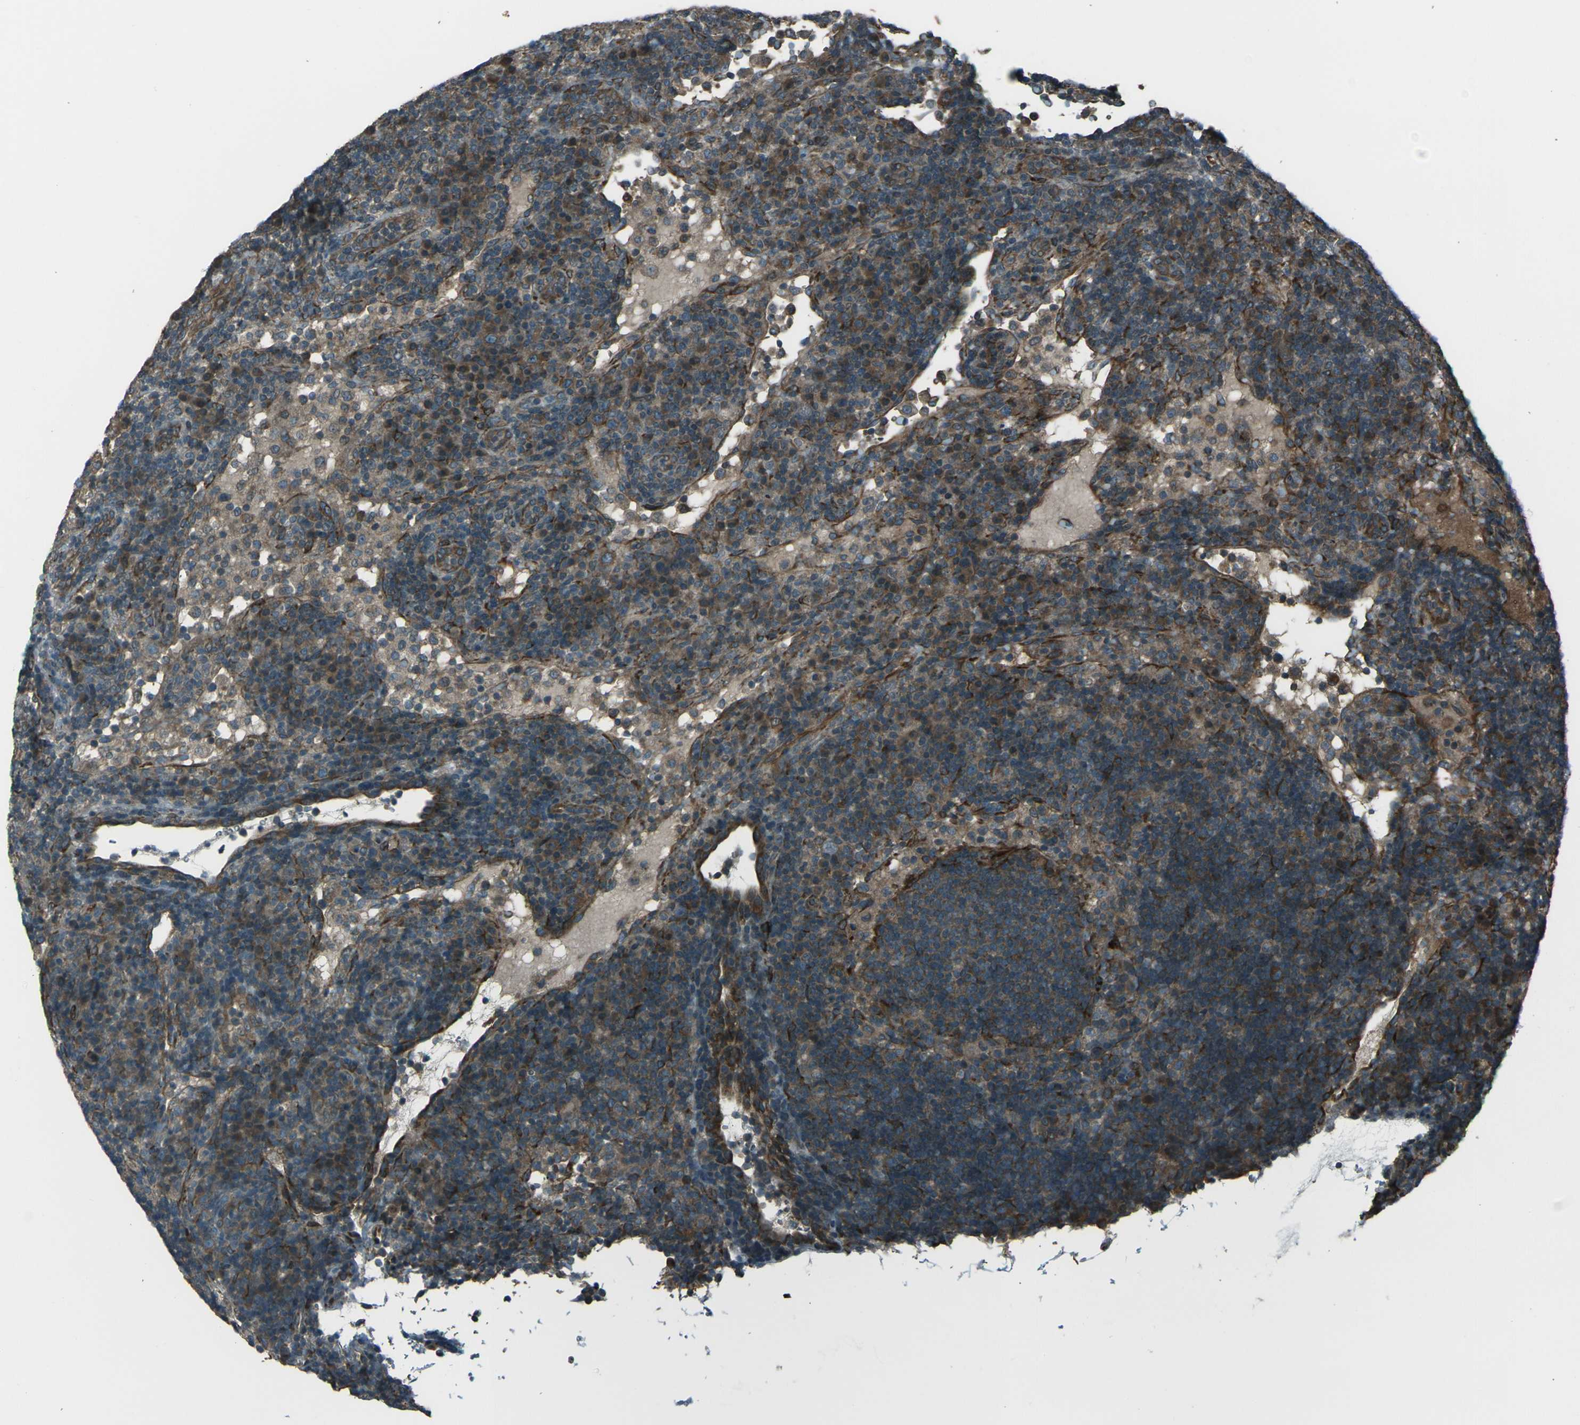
{"staining": {"intensity": "weak", "quantity": ">75%", "location": "cytoplasmic/membranous"}, "tissue": "lymph node", "cell_type": "Germinal center cells", "image_type": "normal", "snomed": [{"axis": "morphology", "description": "Normal tissue, NOS"}, {"axis": "topography", "description": "Lymph node"}], "caption": "The immunohistochemical stain highlights weak cytoplasmic/membranous staining in germinal center cells of unremarkable lymph node. (DAB = brown stain, brightfield microscopy at high magnification).", "gene": "LSMEM1", "patient": {"sex": "female", "age": 53}}